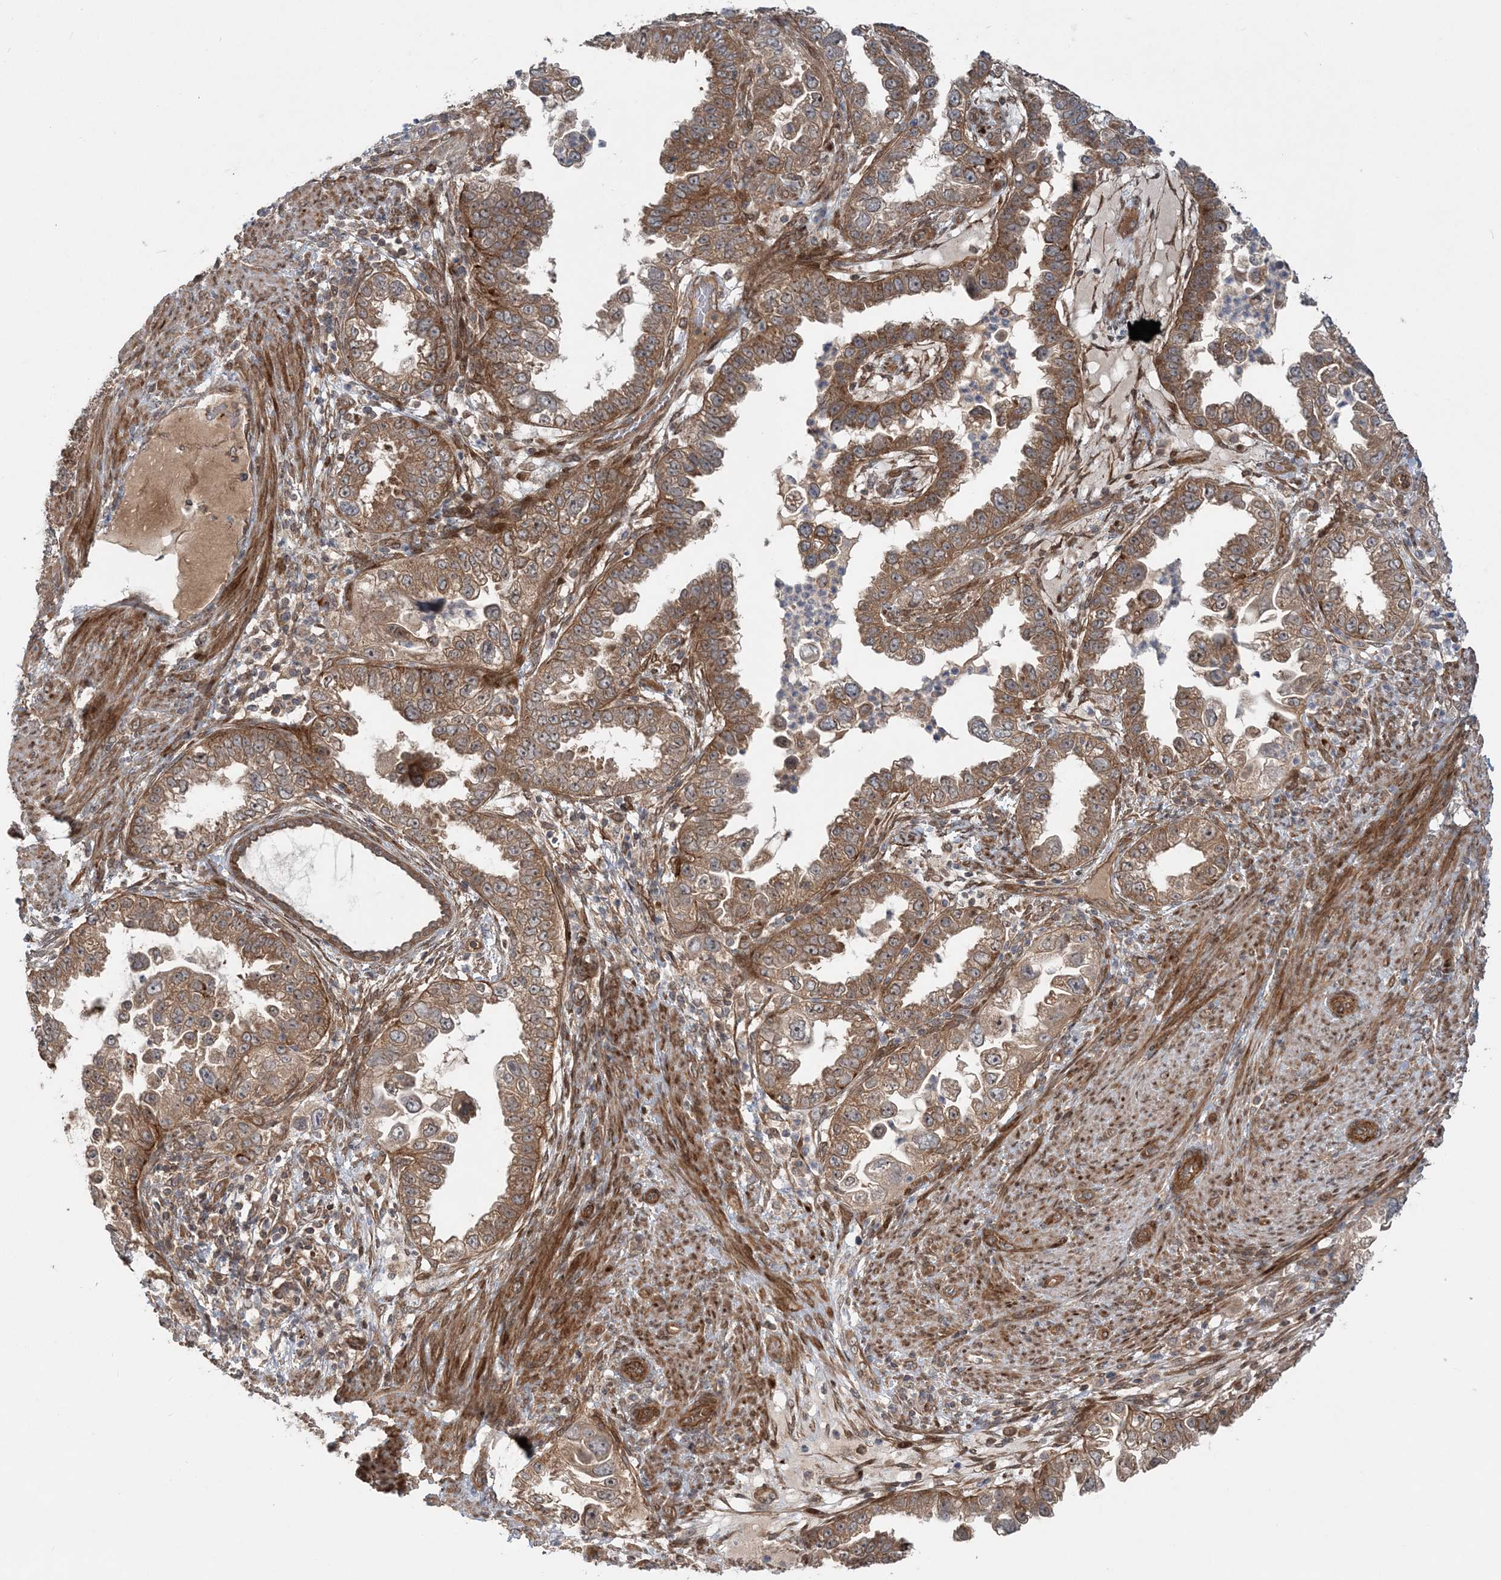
{"staining": {"intensity": "moderate", "quantity": ">75%", "location": "cytoplasmic/membranous"}, "tissue": "endometrial cancer", "cell_type": "Tumor cells", "image_type": "cancer", "snomed": [{"axis": "morphology", "description": "Adenocarcinoma, NOS"}, {"axis": "topography", "description": "Endometrium"}], "caption": "There is medium levels of moderate cytoplasmic/membranous positivity in tumor cells of endometrial adenocarcinoma, as demonstrated by immunohistochemical staining (brown color).", "gene": "GEMIN5", "patient": {"sex": "female", "age": 85}}